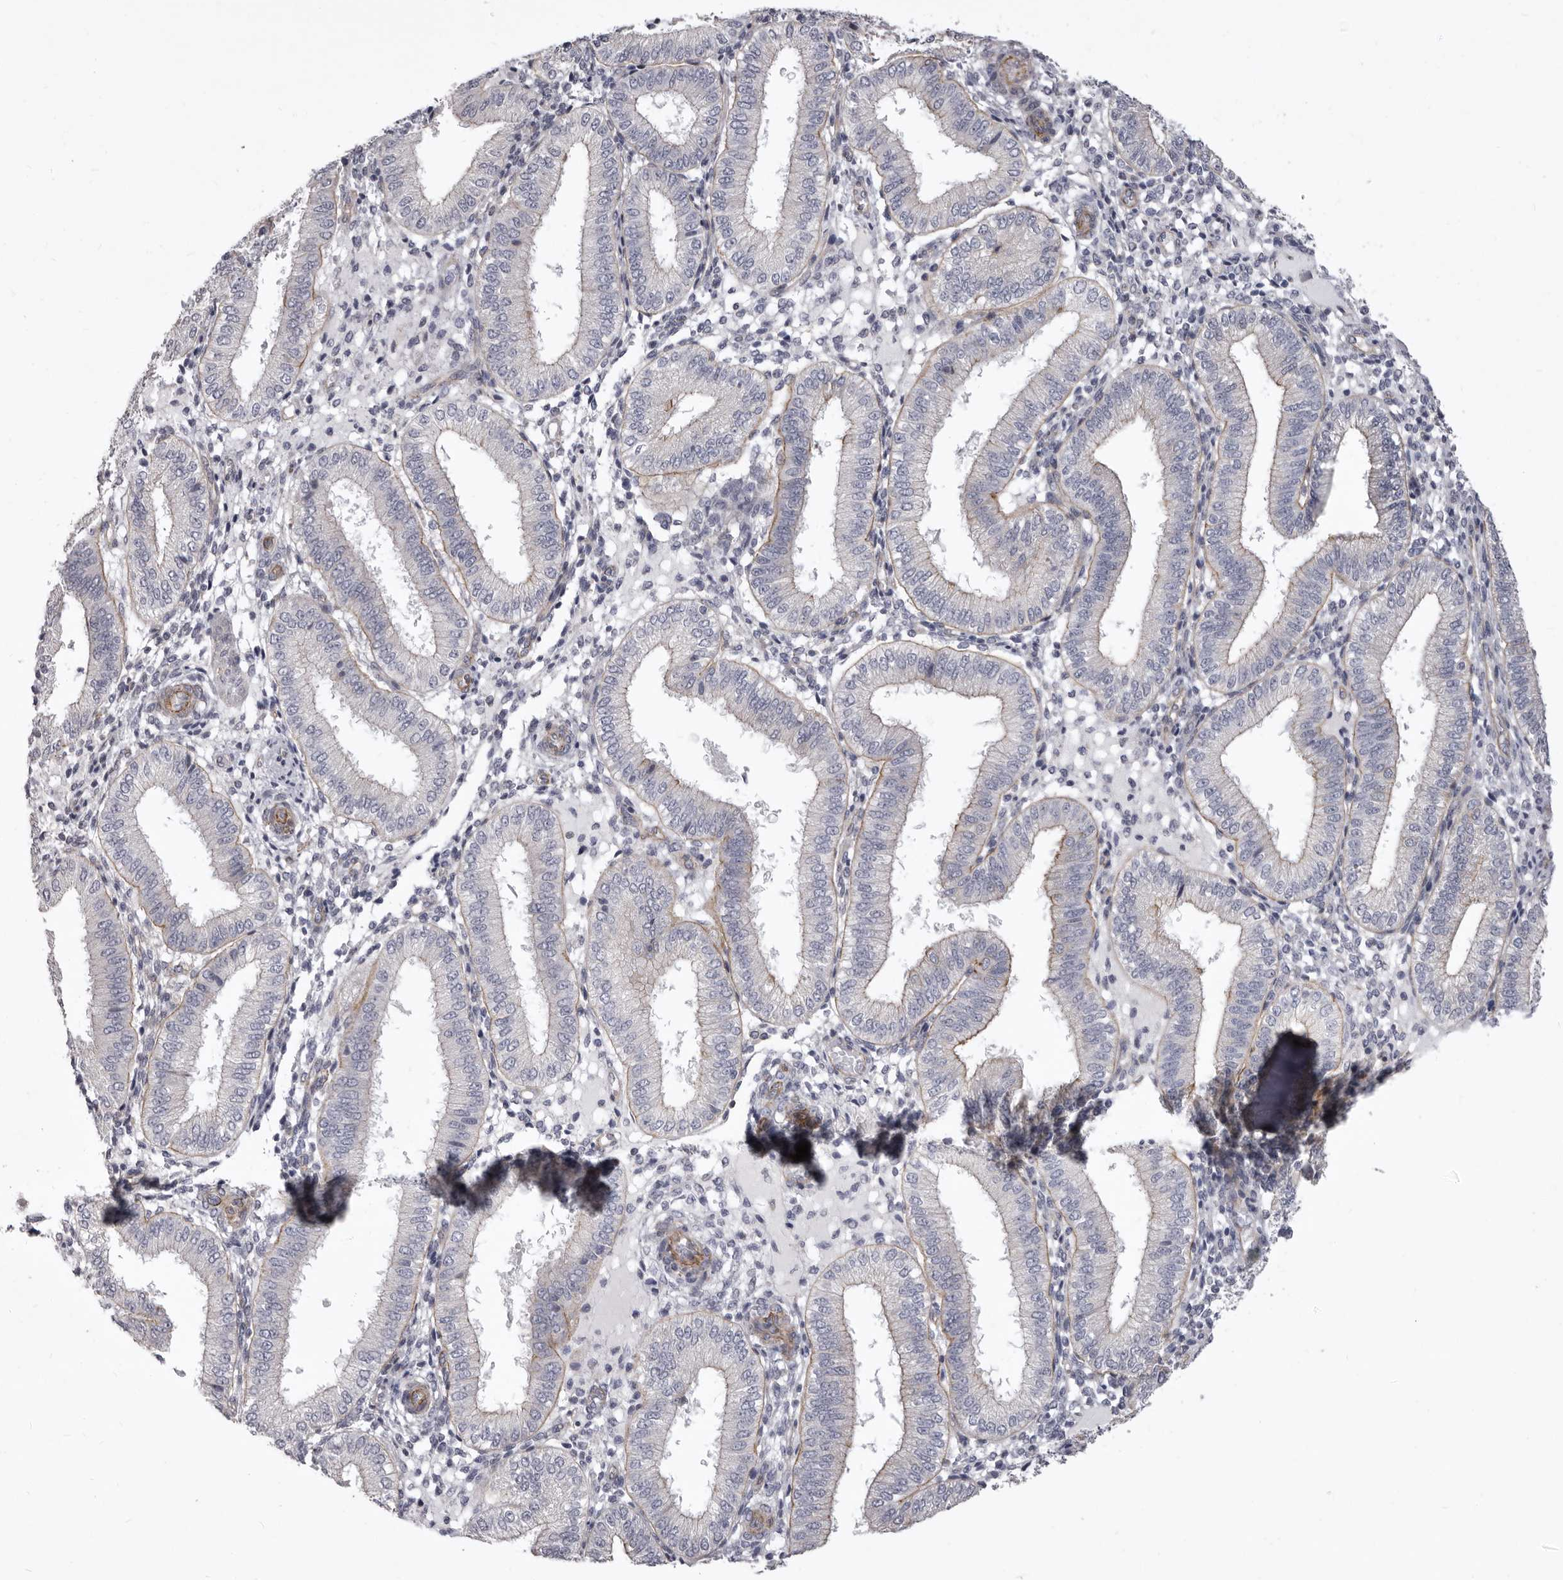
{"staining": {"intensity": "negative", "quantity": "none", "location": "none"}, "tissue": "endometrium", "cell_type": "Cells in endometrial stroma", "image_type": "normal", "snomed": [{"axis": "morphology", "description": "Normal tissue, NOS"}, {"axis": "topography", "description": "Endometrium"}], "caption": "DAB (3,3'-diaminobenzidine) immunohistochemical staining of unremarkable human endometrium demonstrates no significant positivity in cells in endometrial stroma.", "gene": "P2RX6", "patient": {"sex": "female", "age": 39}}